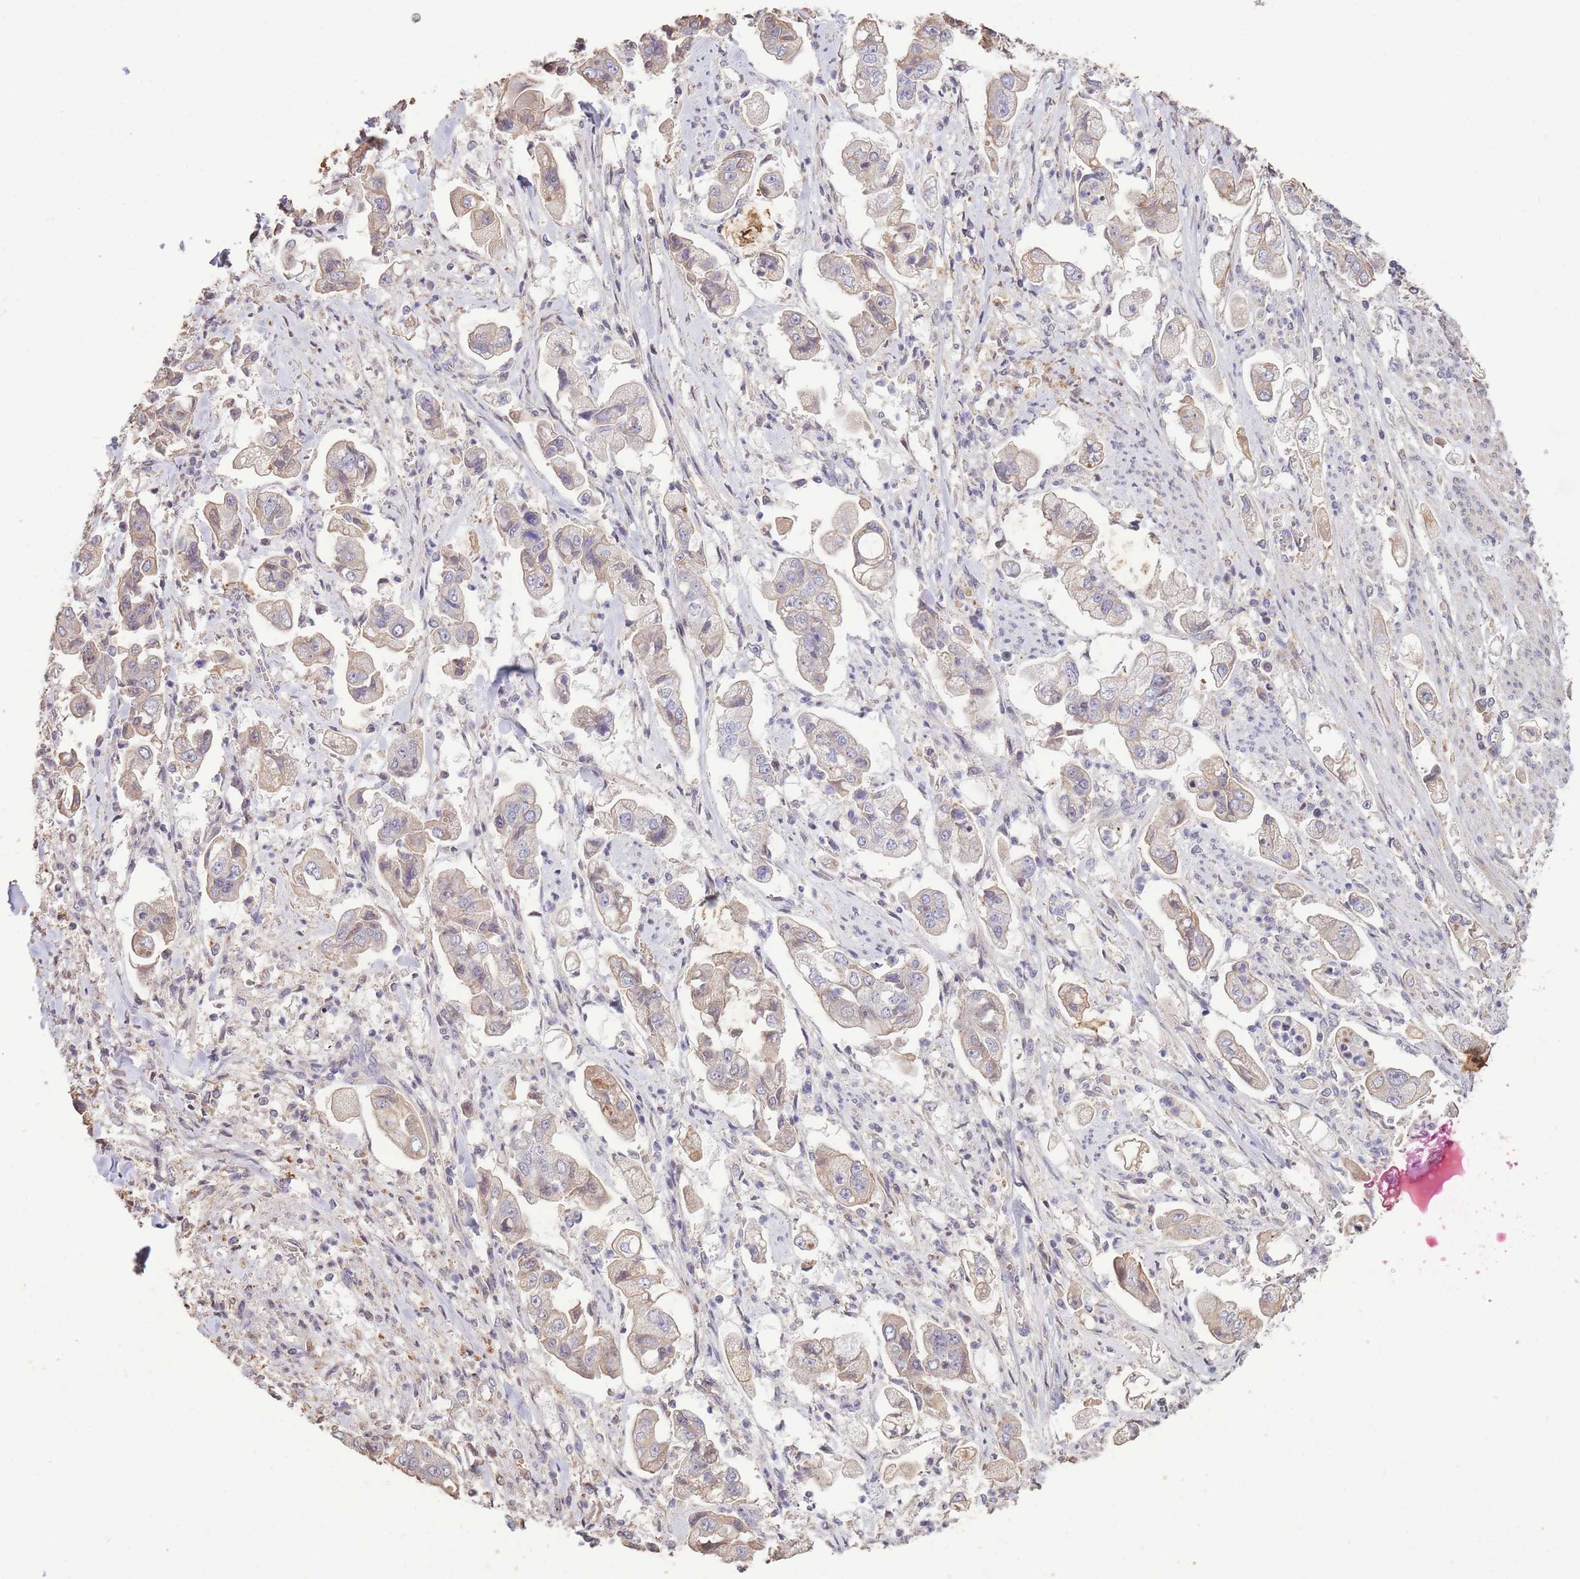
{"staining": {"intensity": "negative", "quantity": "none", "location": "none"}, "tissue": "stomach cancer", "cell_type": "Tumor cells", "image_type": "cancer", "snomed": [{"axis": "morphology", "description": "Adenocarcinoma, NOS"}, {"axis": "topography", "description": "Stomach"}], "caption": "Immunohistochemical staining of human stomach cancer (adenocarcinoma) displays no significant expression in tumor cells.", "gene": "RGS14", "patient": {"sex": "male", "age": 62}}